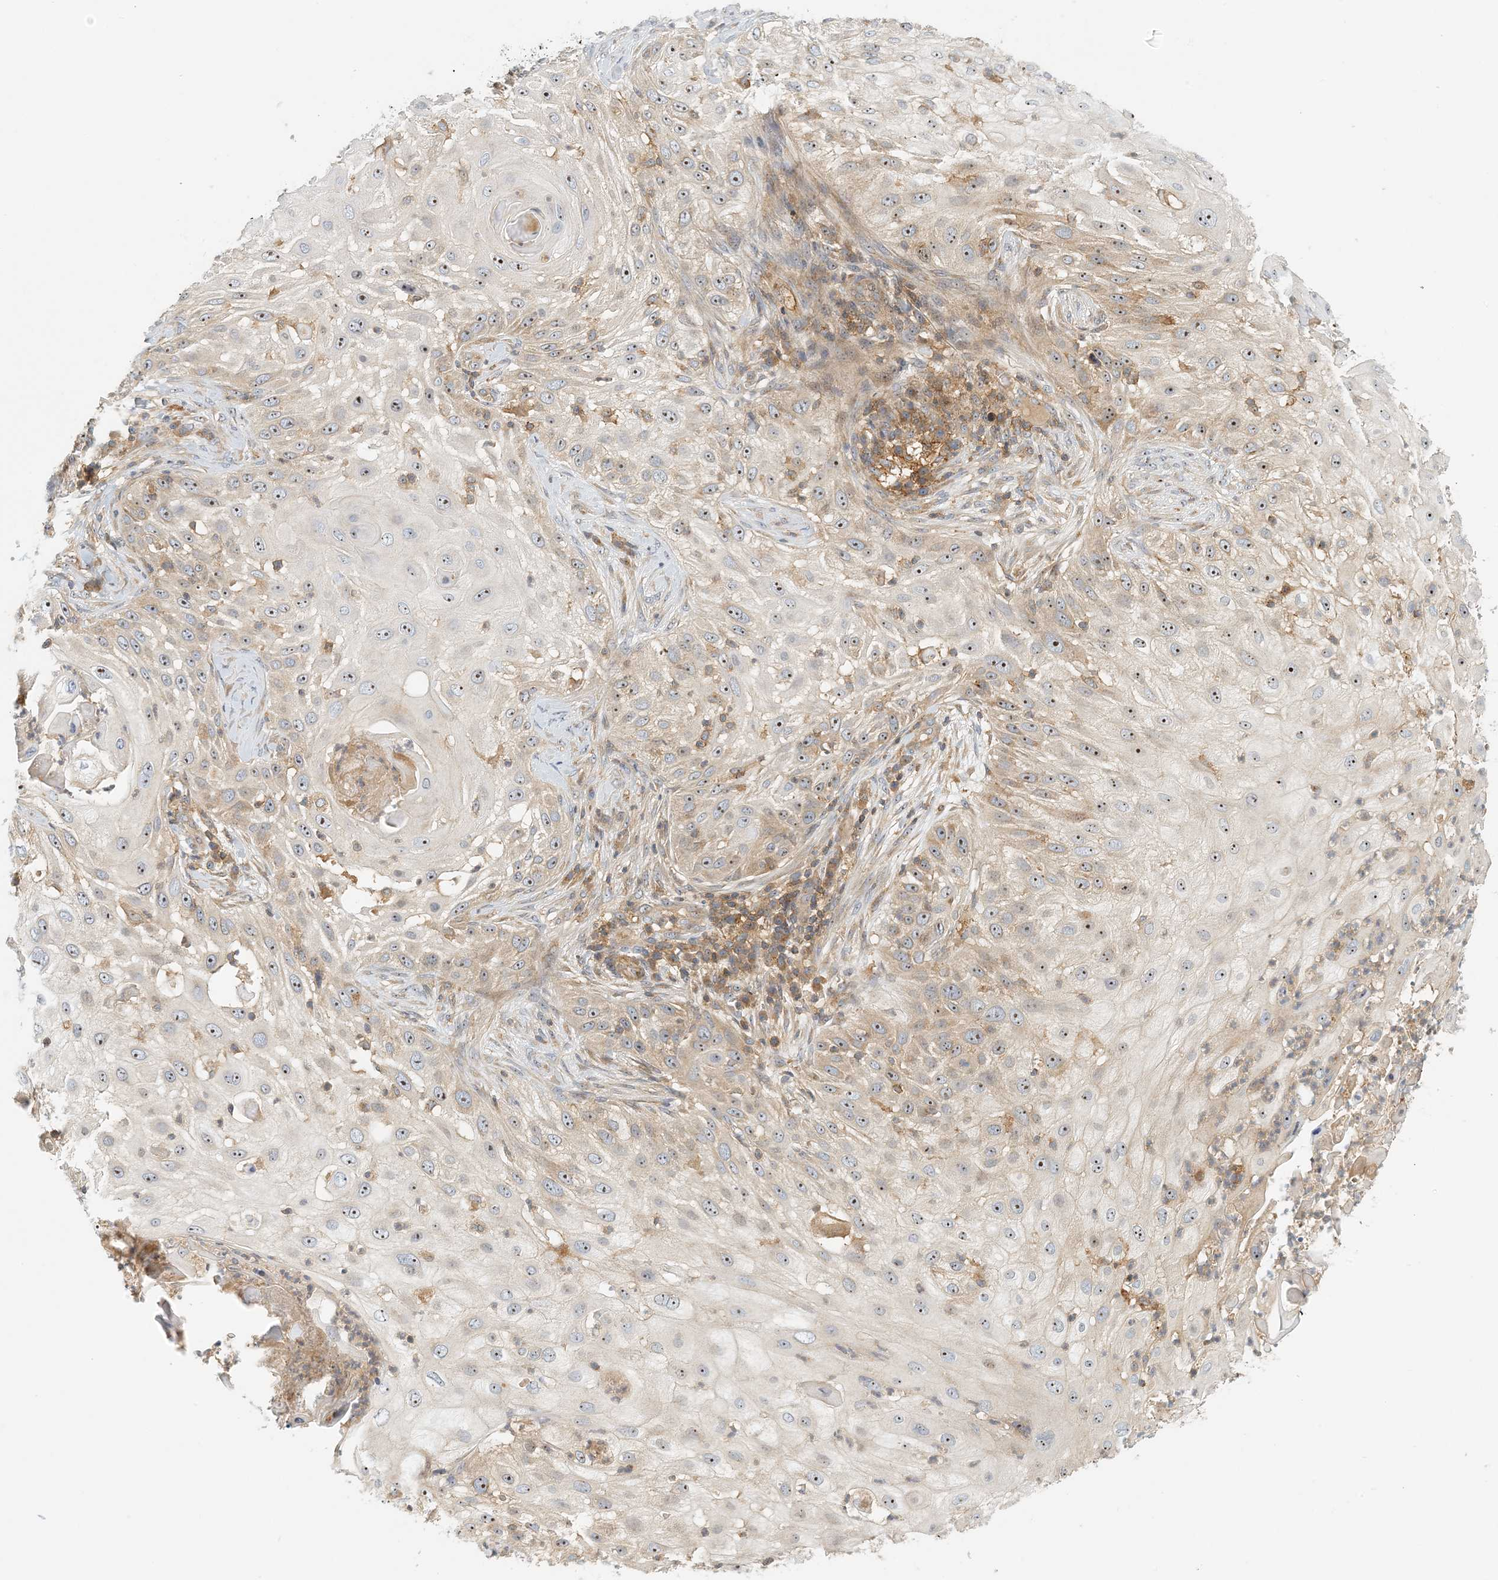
{"staining": {"intensity": "moderate", "quantity": ">75%", "location": "nuclear"}, "tissue": "skin cancer", "cell_type": "Tumor cells", "image_type": "cancer", "snomed": [{"axis": "morphology", "description": "Squamous cell carcinoma, NOS"}, {"axis": "topography", "description": "Skin"}], "caption": "IHC micrograph of human skin cancer stained for a protein (brown), which displays medium levels of moderate nuclear positivity in approximately >75% of tumor cells.", "gene": "COLEC11", "patient": {"sex": "female", "age": 44}}